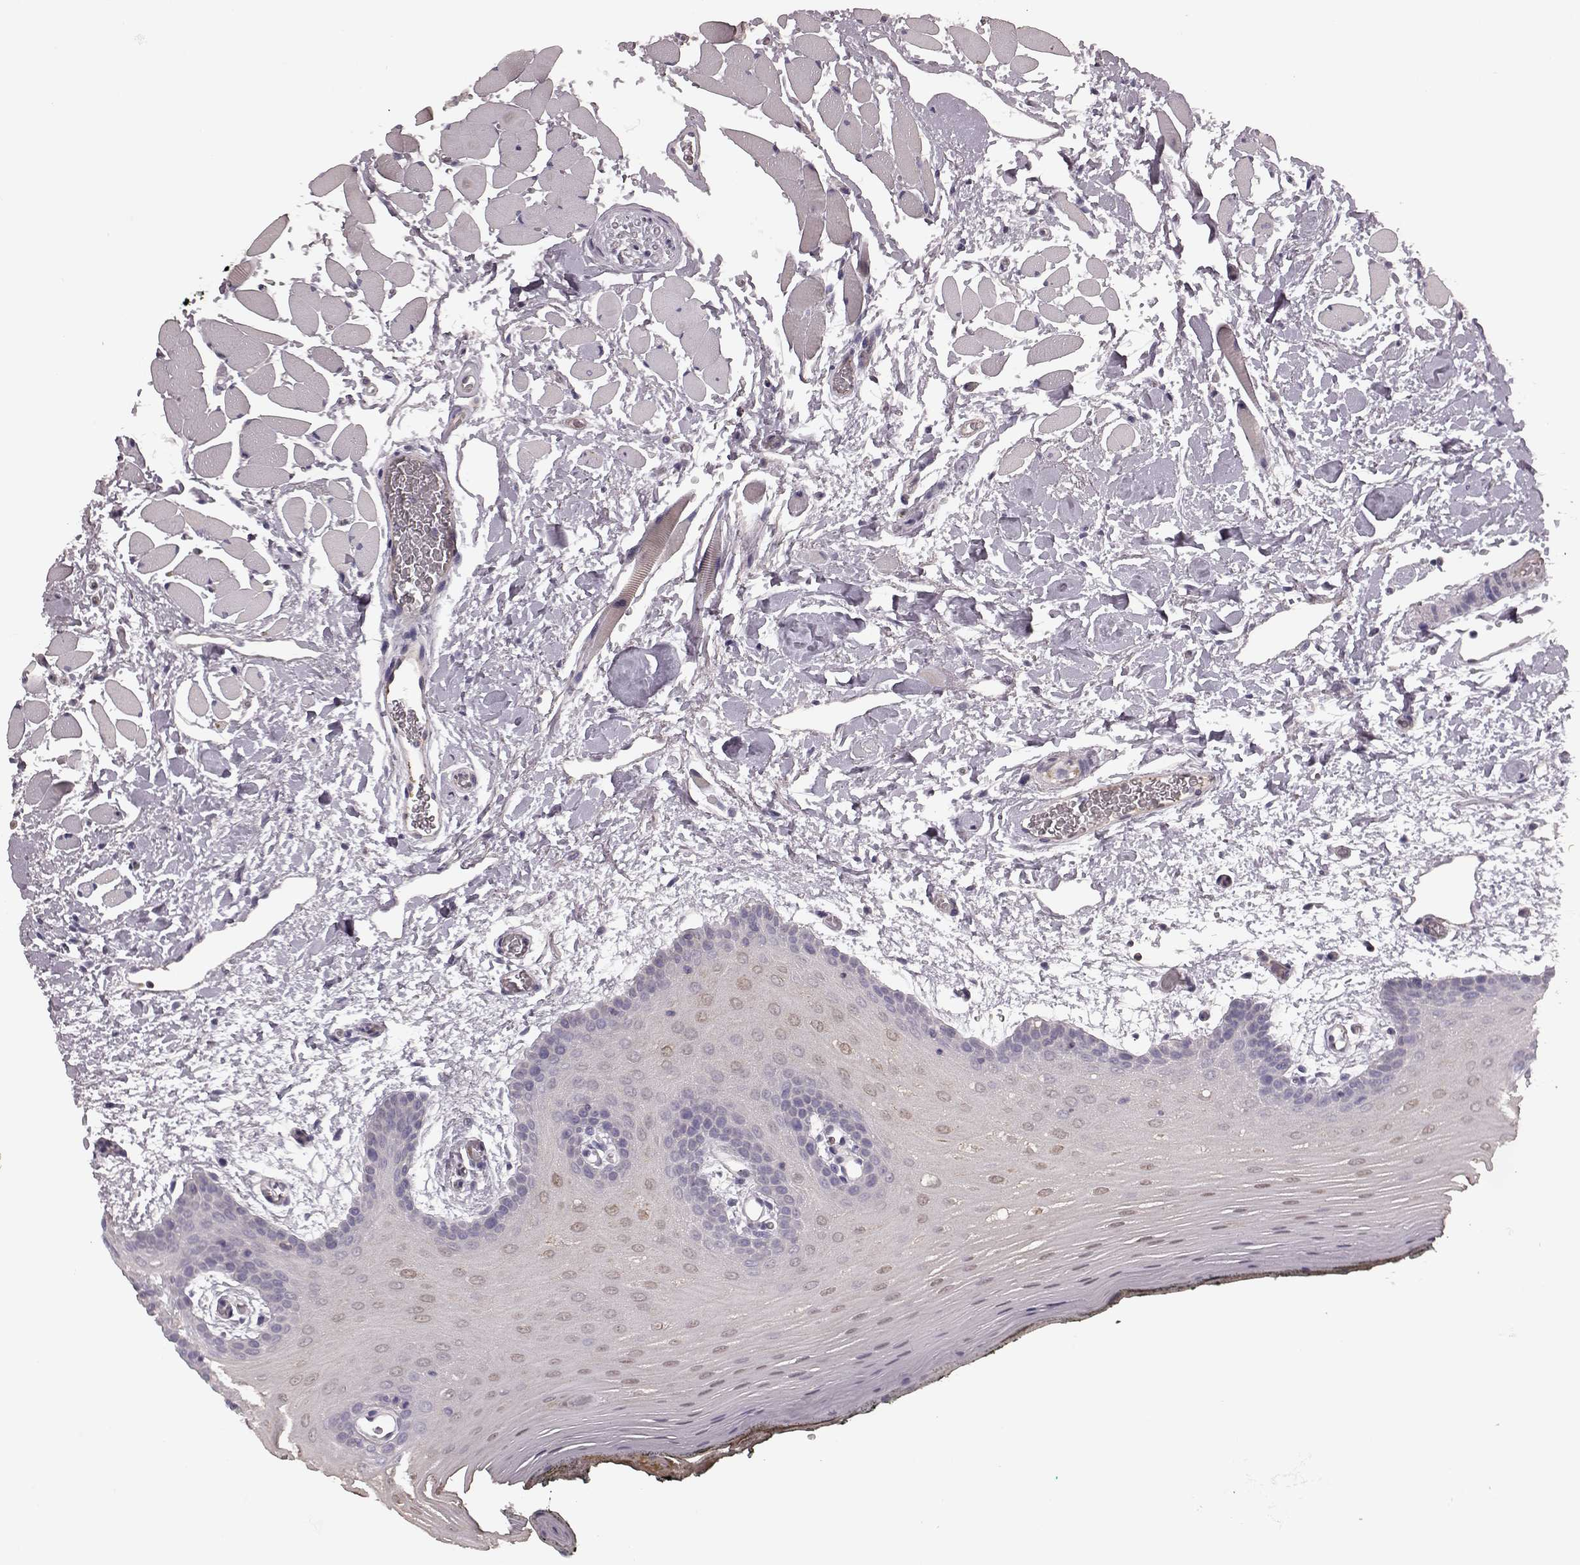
{"staining": {"intensity": "negative", "quantity": "none", "location": "none"}, "tissue": "oral mucosa", "cell_type": "Squamous epithelial cells", "image_type": "normal", "snomed": [{"axis": "morphology", "description": "Normal tissue, NOS"}, {"axis": "topography", "description": "Oral tissue"}, {"axis": "topography", "description": "Head-Neck"}], "caption": "IHC photomicrograph of unremarkable oral mucosa: human oral mucosa stained with DAB (3,3'-diaminobenzidine) reveals no significant protein staining in squamous epithelial cells. (DAB immunohistochemistry (IHC) visualized using brightfield microscopy, high magnification).", "gene": "PDCD1", "patient": {"sex": "male", "age": 65}}